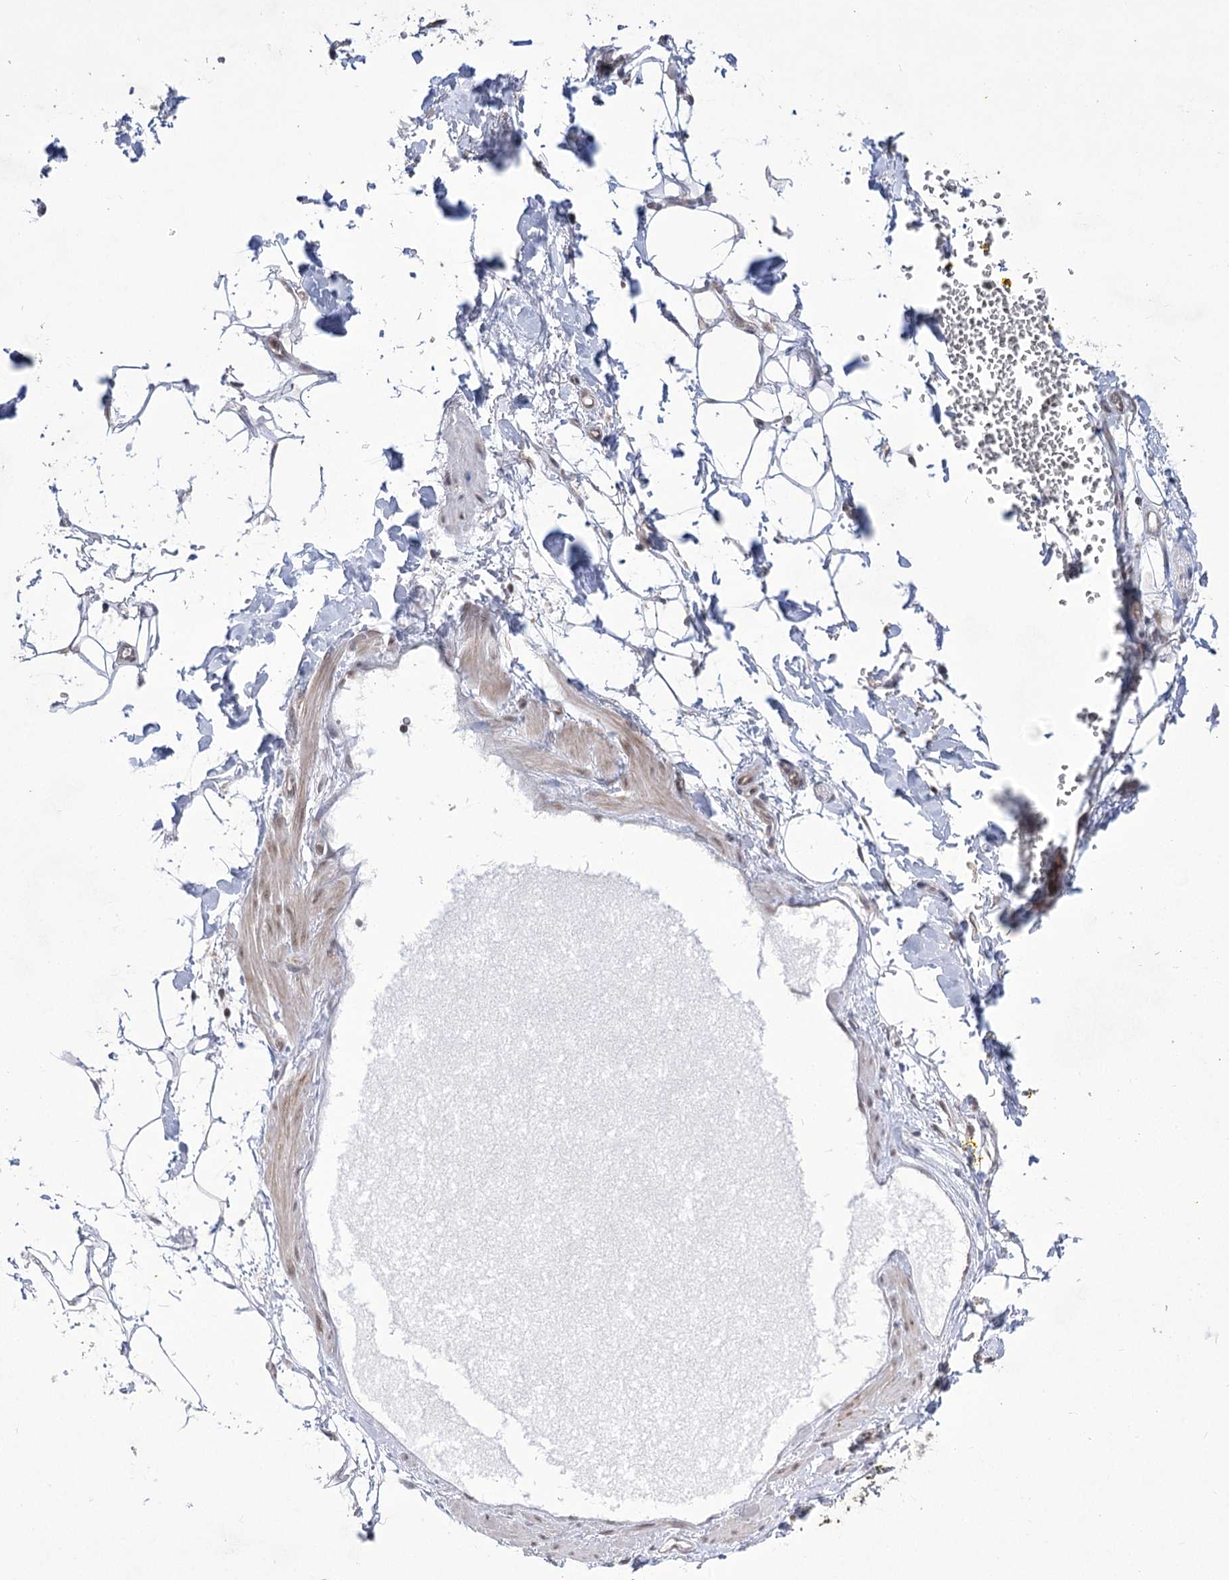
{"staining": {"intensity": "negative", "quantity": "none", "location": "none"}, "tissue": "adipose tissue", "cell_type": "Adipocytes", "image_type": "normal", "snomed": [{"axis": "morphology", "description": "Normal tissue, NOS"}, {"axis": "morphology", "description": "Adenocarcinoma, NOS"}, {"axis": "topography", "description": "Pancreas"}, {"axis": "topography", "description": "Peripheral nerve tissue"}], "caption": "Adipocytes are negative for brown protein staining in unremarkable adipose tissue.", "gene": "ZMAT2", "patient": {"sex": "male", "age": 59}}